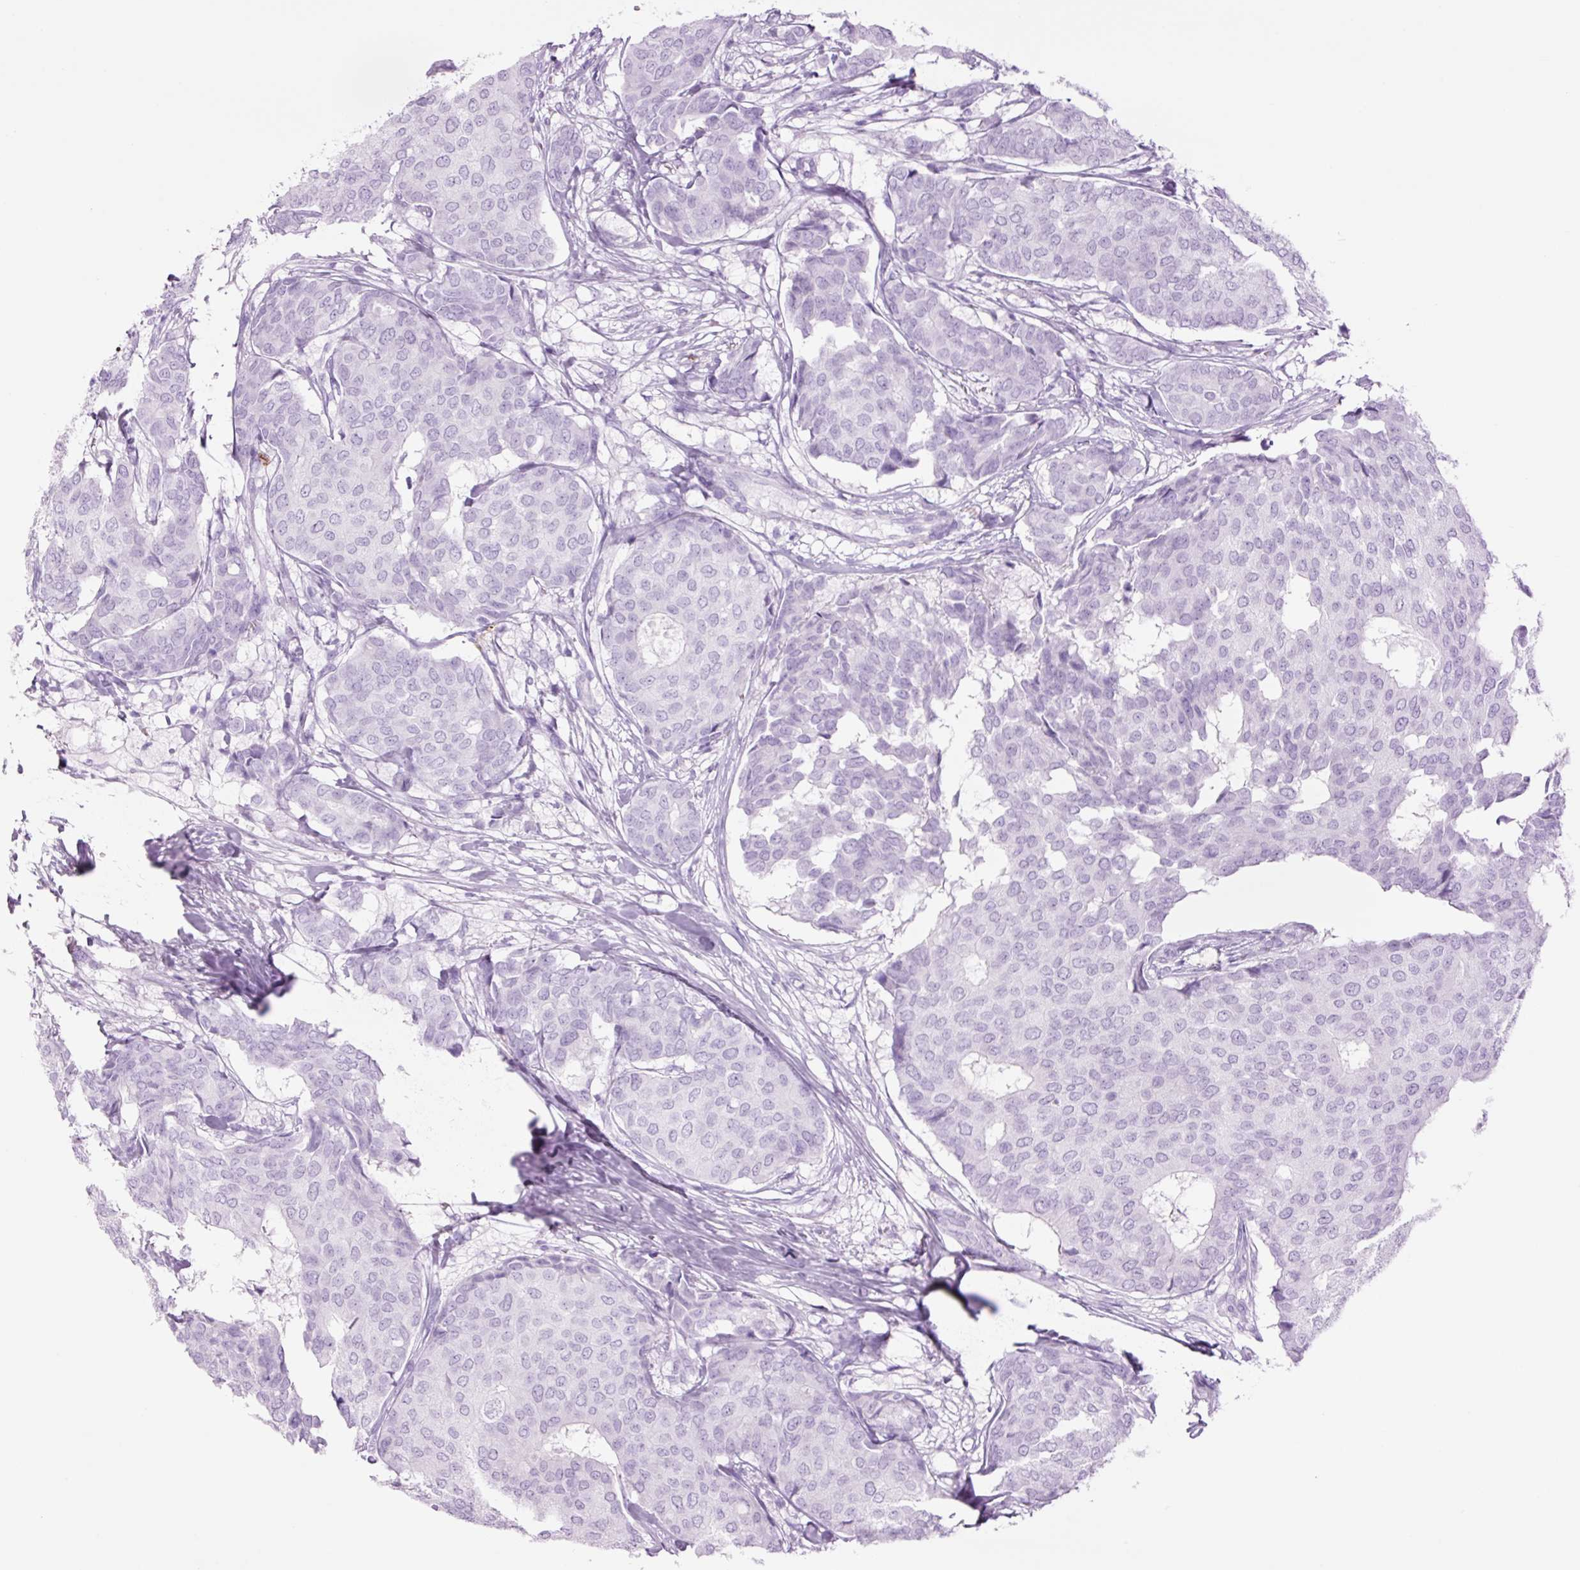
{"staining": {"intensity": "negative", "quantity": "none", "location": "none"}, "tissue": "breast cancer", "cell_type": "Tumor cells", "image_type": "cancer", "snomed": [{"axis": "morphology", "description": "Duct carcinoma"}, {"axis": "topography", "description": "Breast"}], "caption": "High magnification brightfield microscopy of infiltrating ductal carcinoma (breast) stained with DAB (brown) and counterstained with hematoxylin (blue): tumor cells show no significant expression.", "gene": "LYZ", "patient": {"sex": "female", "age": 75}}